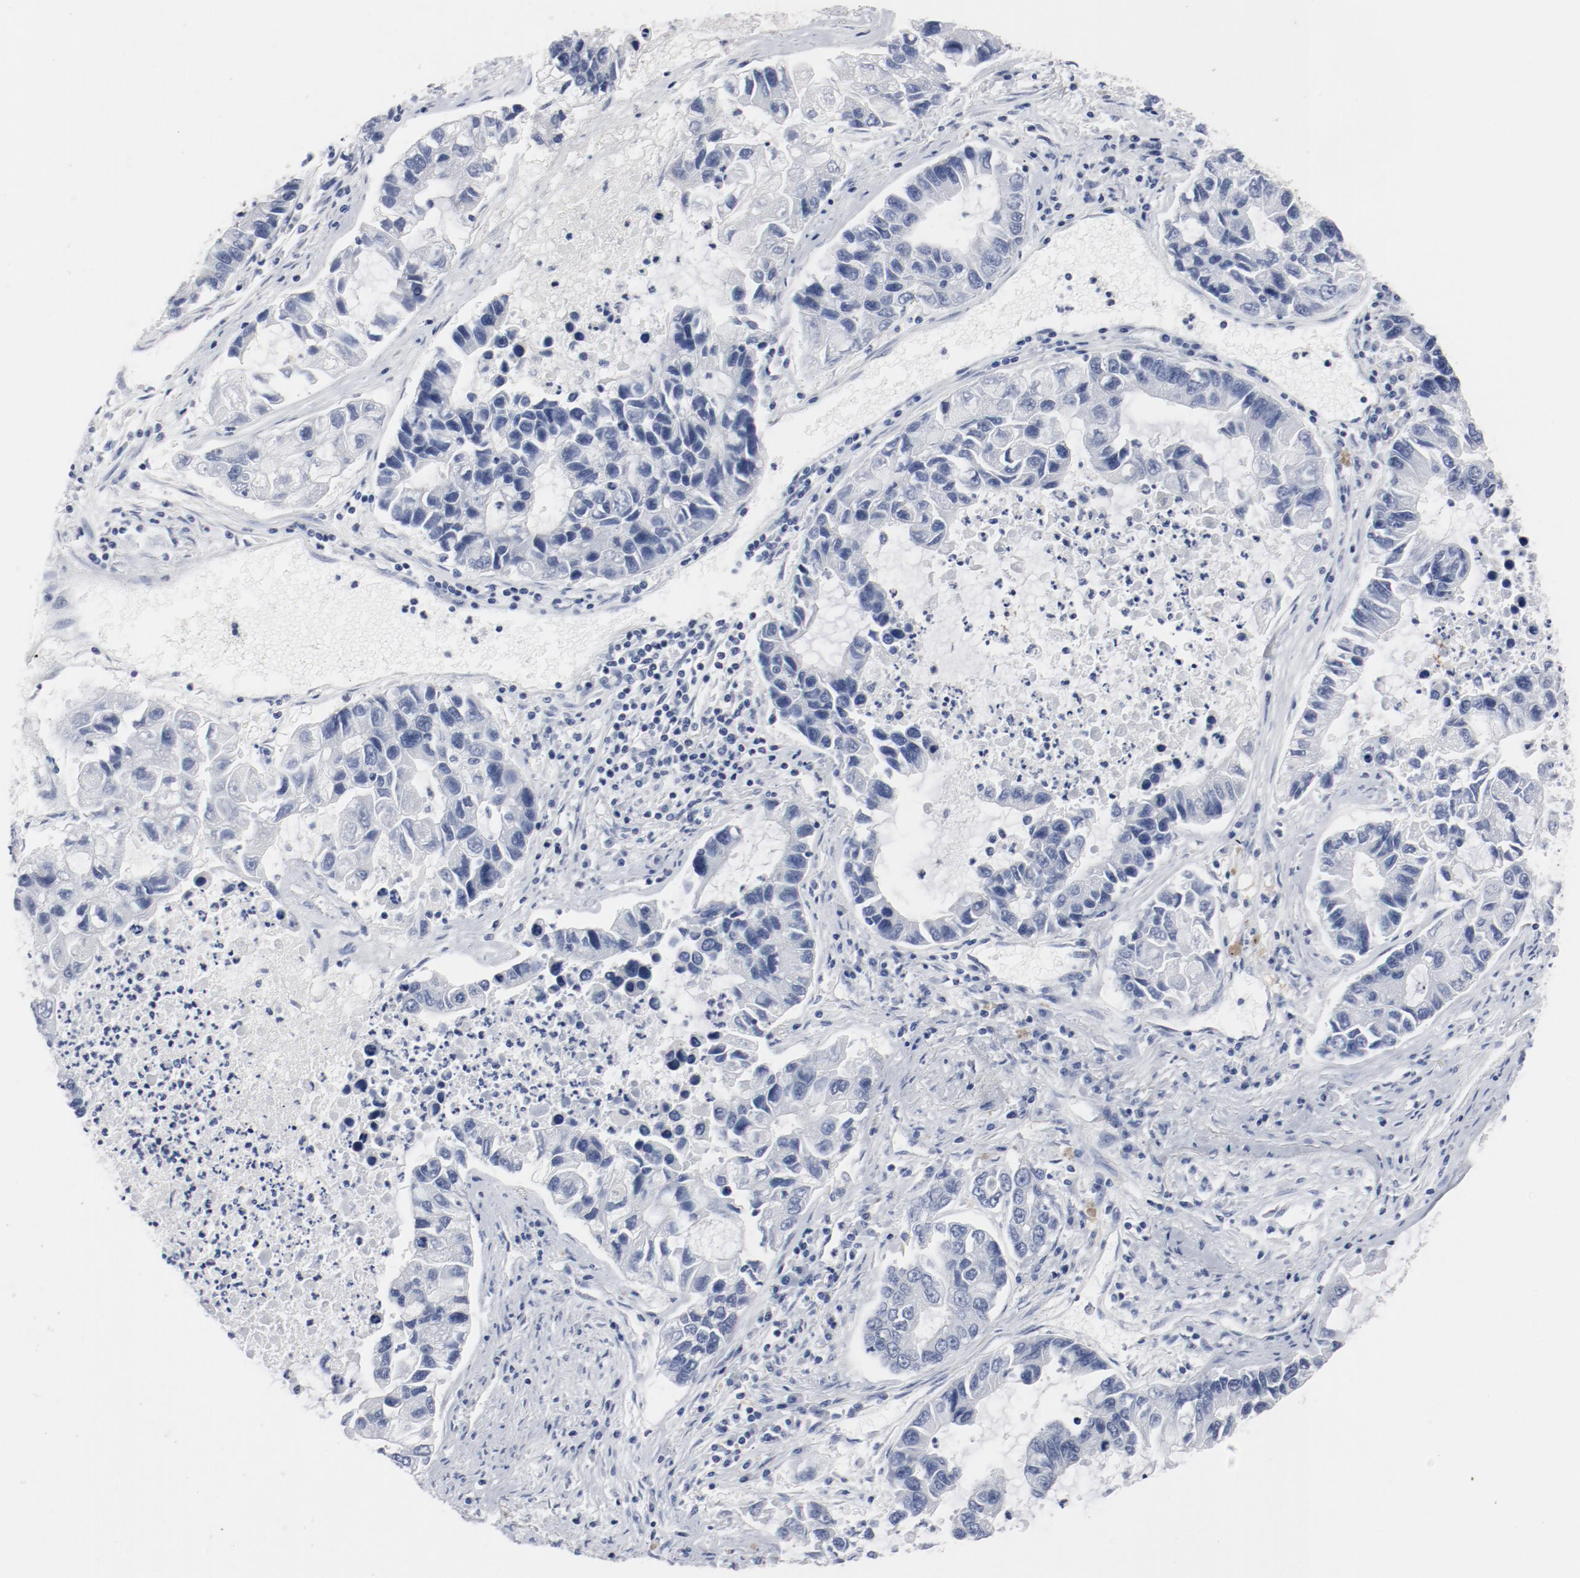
{"staining": {"intensity": "negative", "quantity": "none", "location": "none"}, "tissue": "lung cancer", "cell_type": "Tumor cells", "image_type": "cancer", "snomed": [{"axis": "morphology", "description": "Adenocarcinoma, NOS"}, {"axis": "topography", "description": "Lung"}], "caption": "IHC photomicrograph of adenocarcinoma (lung) stained for a protein (brown), which displays no expression in tumor cells.", "gene": "ARNT", "patient": {"sex": "female", "age": 51}}